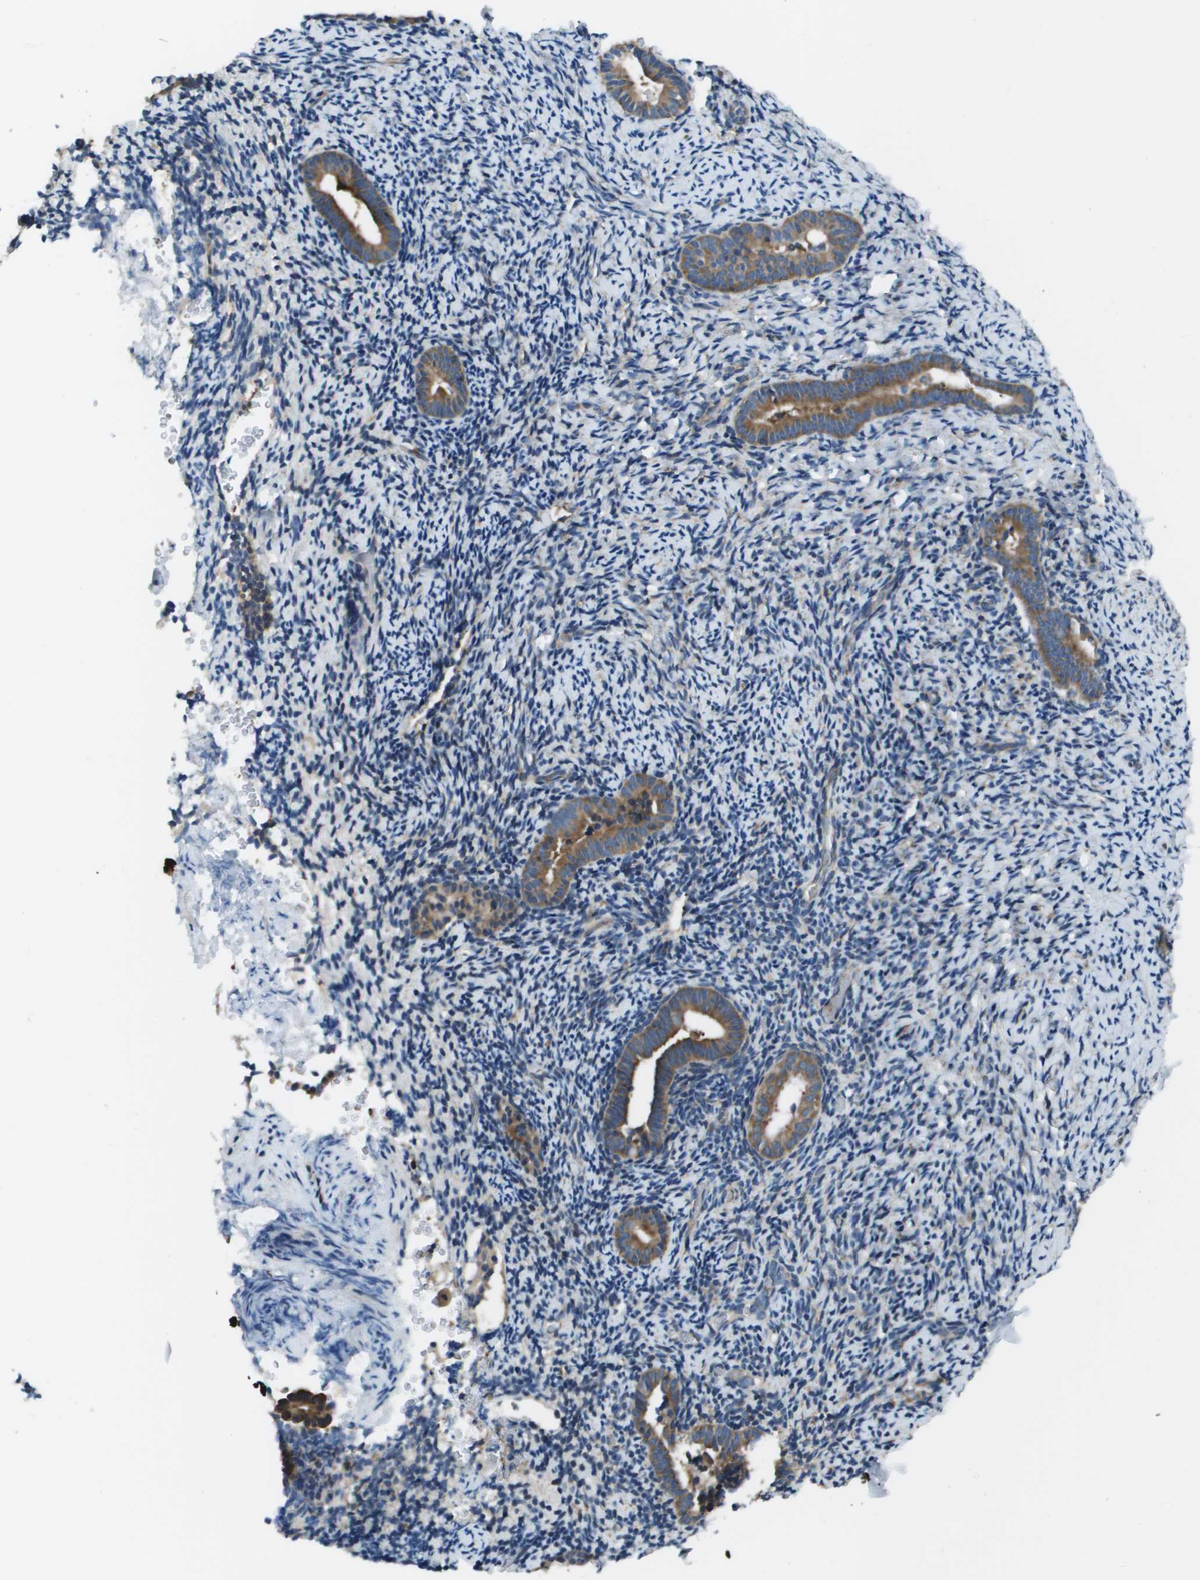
{"staining": {"intensity": "moderate", "quantity": "<25%", "location": "cytoplasmic/membranous"}, "tissue": "endometrium", "cell_type": "Cells in endometrial stroma", "image_type": "normal", "snomed": [{"axis": "morphology", "description": "Normal tissue, NOS"}, {"axis": "topography", "description": "Endometrium"}], "caption": "Immunohistochemical staining of unremarkable human endometrium reveals <25% levels of moderate cytoplasmic/membranous protein expression in about <25% of cells in endometrial stroma. (IHC, brightfield microscopy, high magnification).", "gene": "EIF3B", "patient": {"sex": "female", "age": 51}}